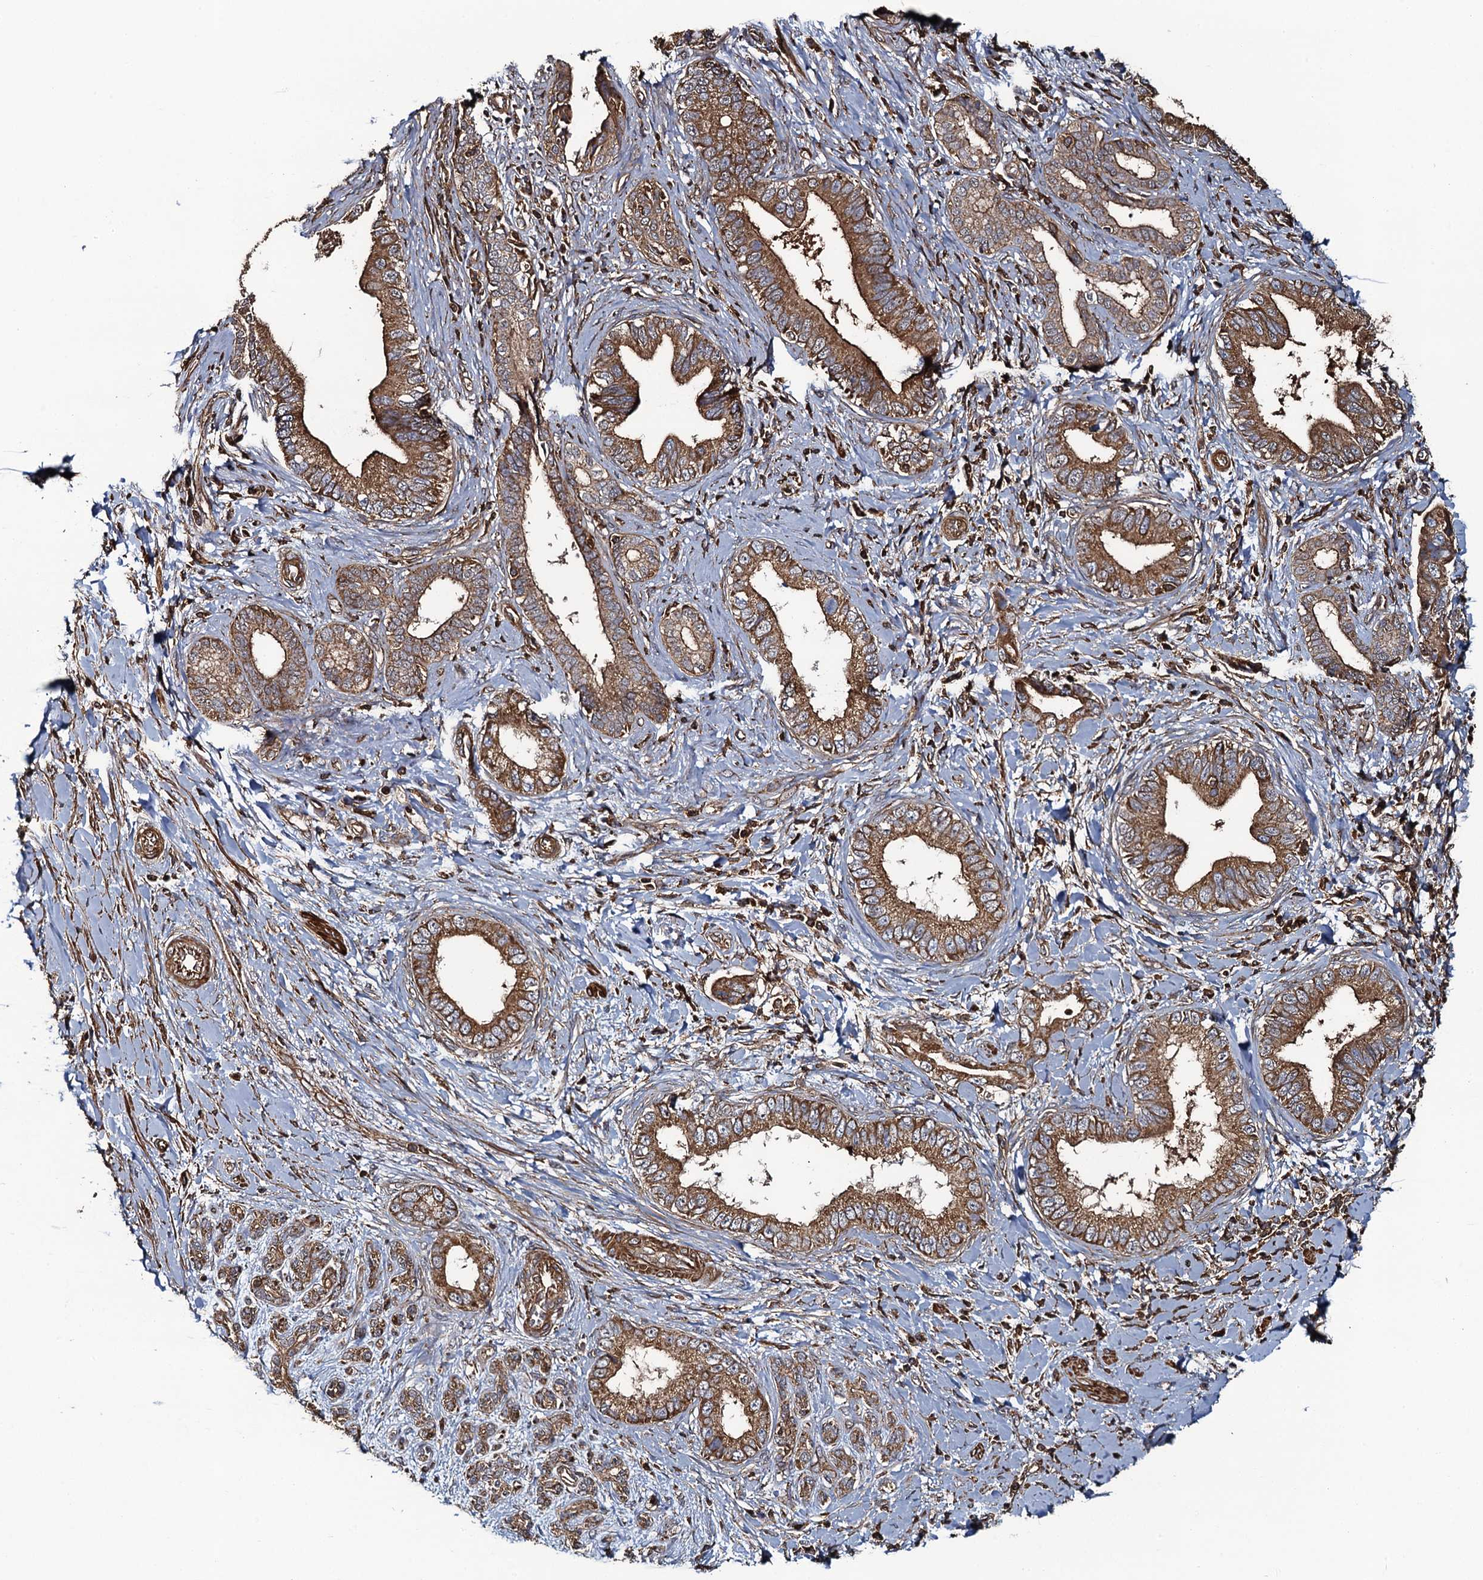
{"staining": {"intensity": "moderate", "quantity": ">75%", "location": "cytoplasmic/membranous"}, "tissue": "pancreatic cancer", "cell_type": "Tumor cells", "image_type": "cancer", "snomed": [{"axis": "morphology", "description": "Adenocarcinoma, NOS"}, {"axis": "topography", "description": "Pancreas"}], "caption": "Protein expression by IHC reveals moderate cytoplasmic/membranous staining in approximately >75% of tumor cells in pancreatic cancer (adenocarcinoma). The staining is performed using DAB brown chromogen to label protein expression. The nuclei are counter-stained blue using hematoxylin.", "gene": "VWA8", "patient": {"sex": "female", "age": 55}}